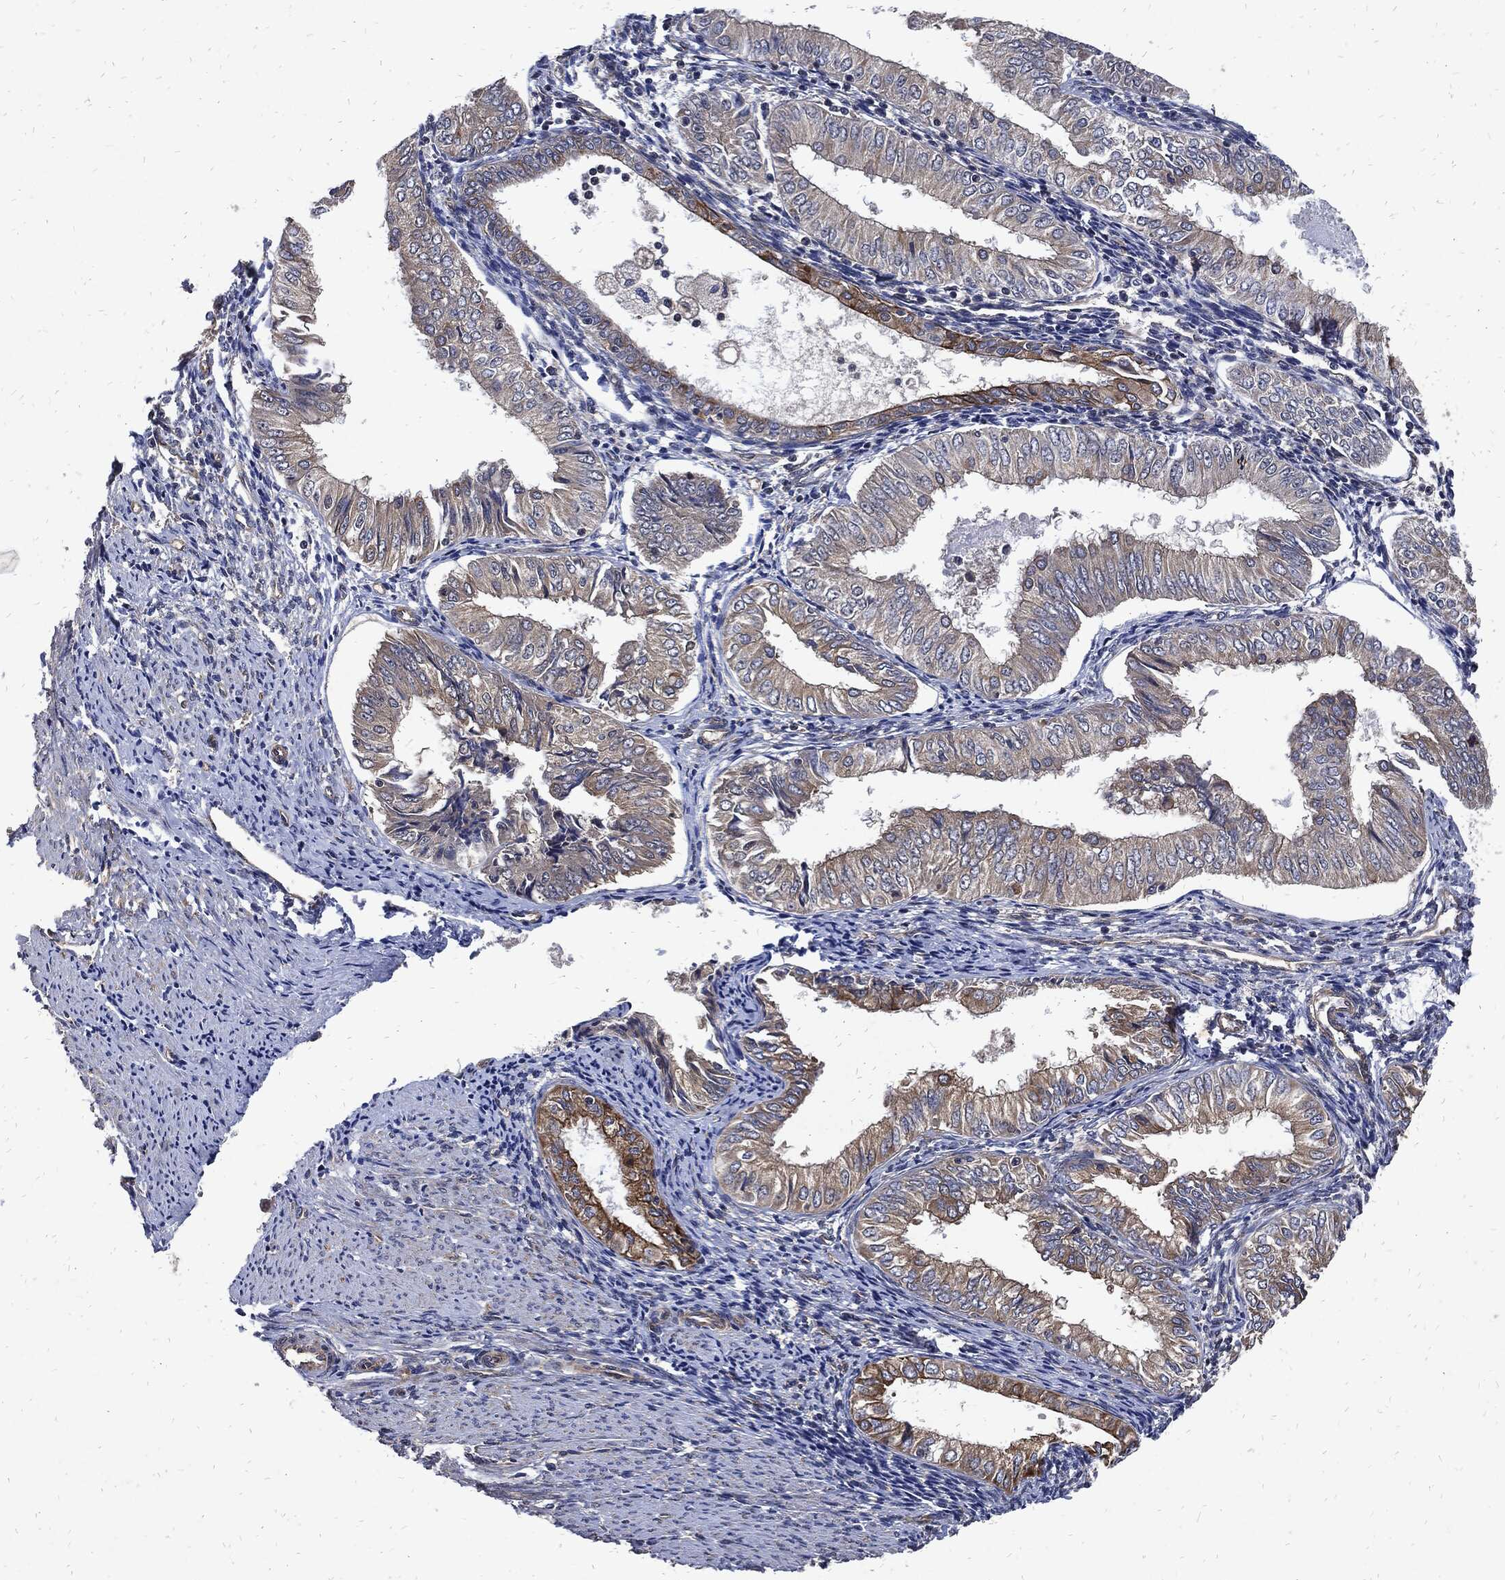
{"staining": {"intensity": "moderate", "quantity": "<25%", "location": "cytoplasmic/membranous"}, "tissue": "endometrial cancer", "cell_type": "Tumor cells", "image_type": "cancer", "snomed": [{"axis": "morphology", "description": "Adenocarcinoma, NOS"}, {"axis": "topography", "description": "Endometrium"}], "caption": "Tumor cells display moderate cytoplasmic/membranous positivity in approximately <25% of cells in endometrial adenocarcinoma.", "gene": "DCTN1", "patient": {"sex": "female", "age": 53}}